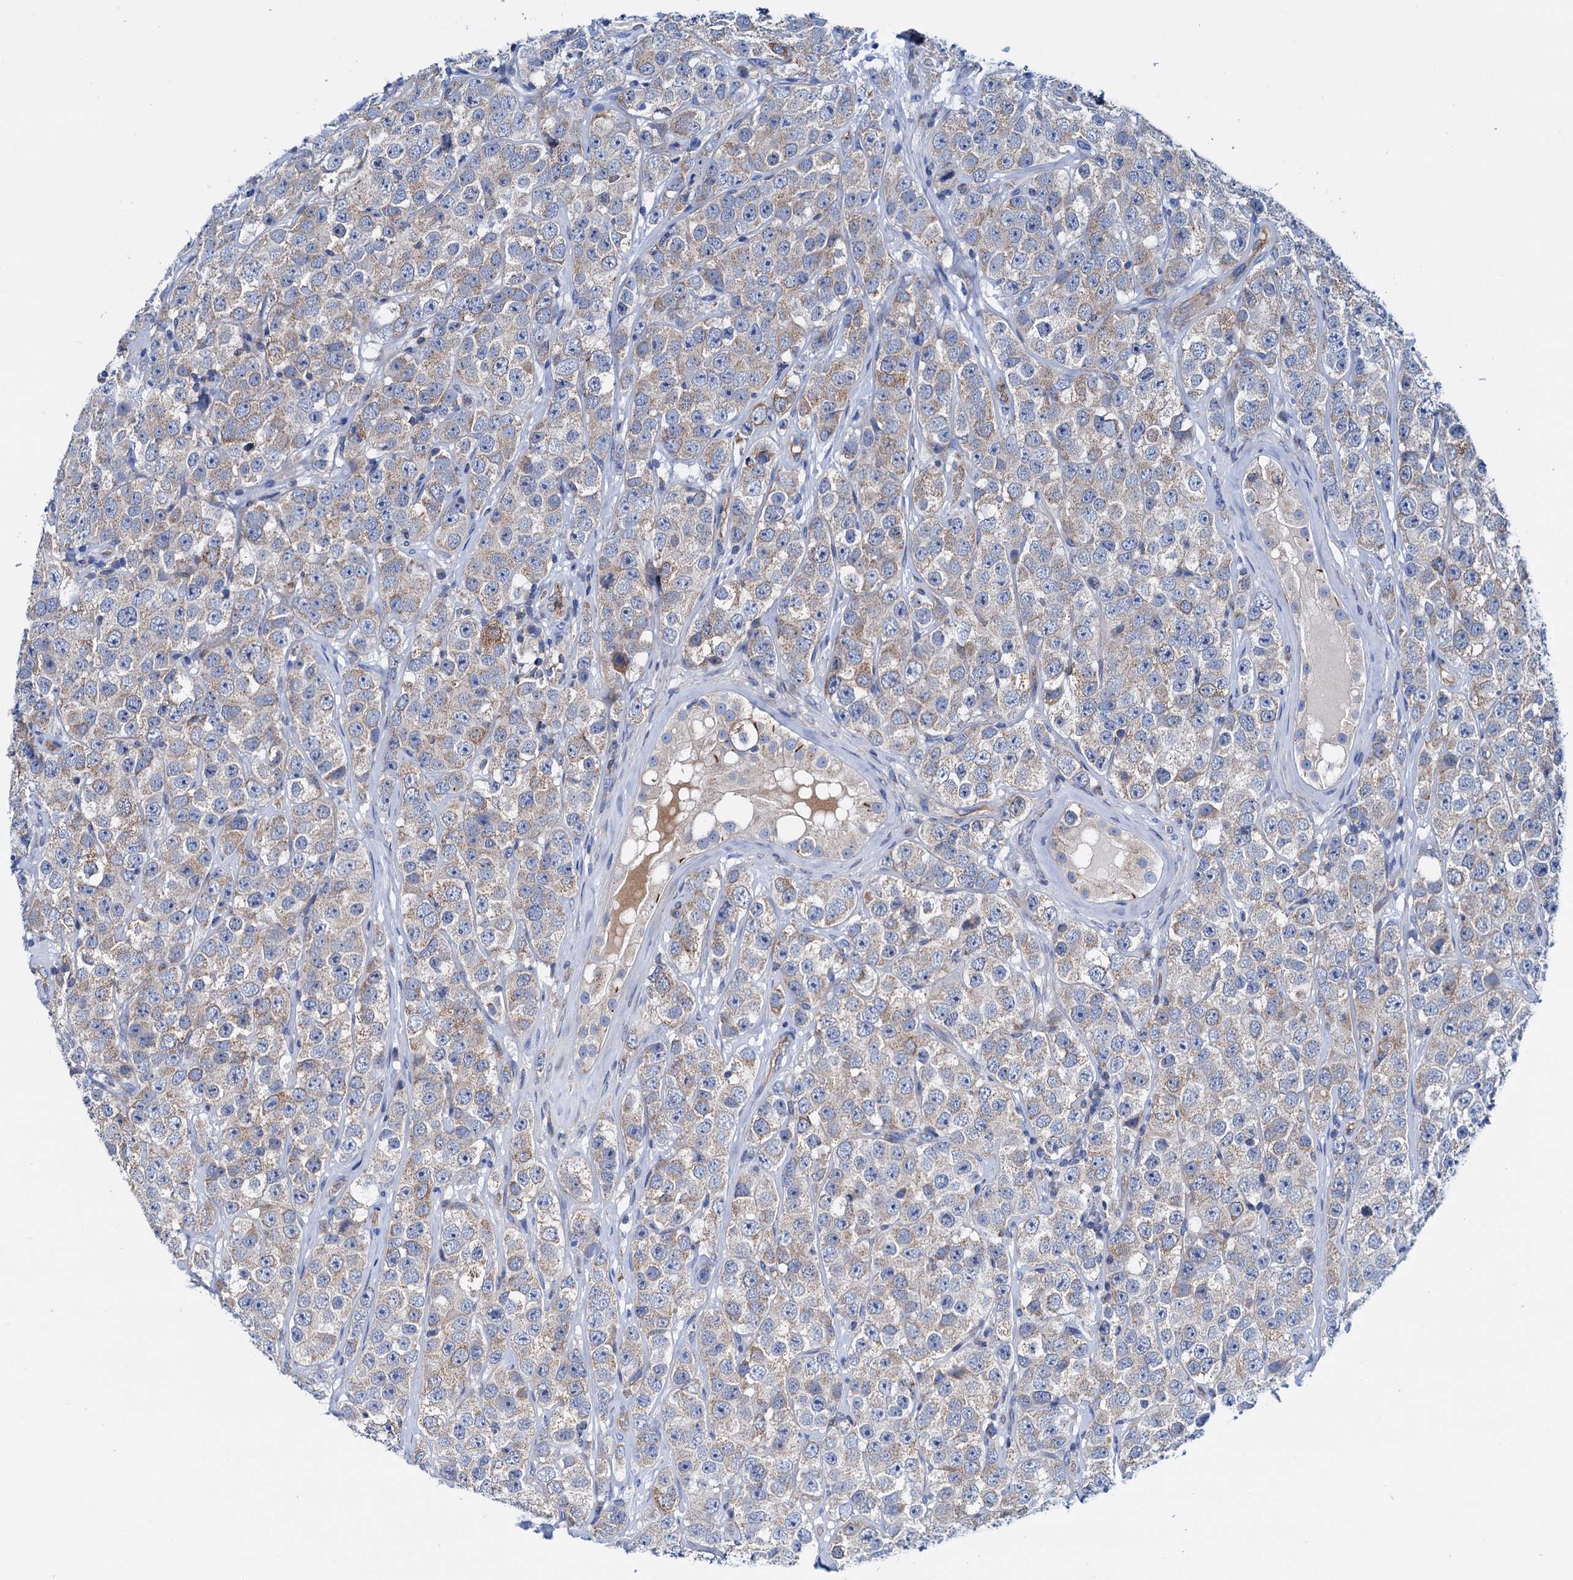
{"staining": {"intensity": "negative", "quantity": "none", "location": "none"}, "tissue": "testis cancer", "cell_type": "Tumor cells", "image_type": "cancer", "snomed": [{"axis": "morphology", "description": "Seminoma, NOS"}, {"axis": "topography", "description": "Testis"}], "caption": "The micrograph shows no staining of tumor cells in testis cancer.", "gene": "RASSF9", "patient": {"sex": "male", "age": 28}}